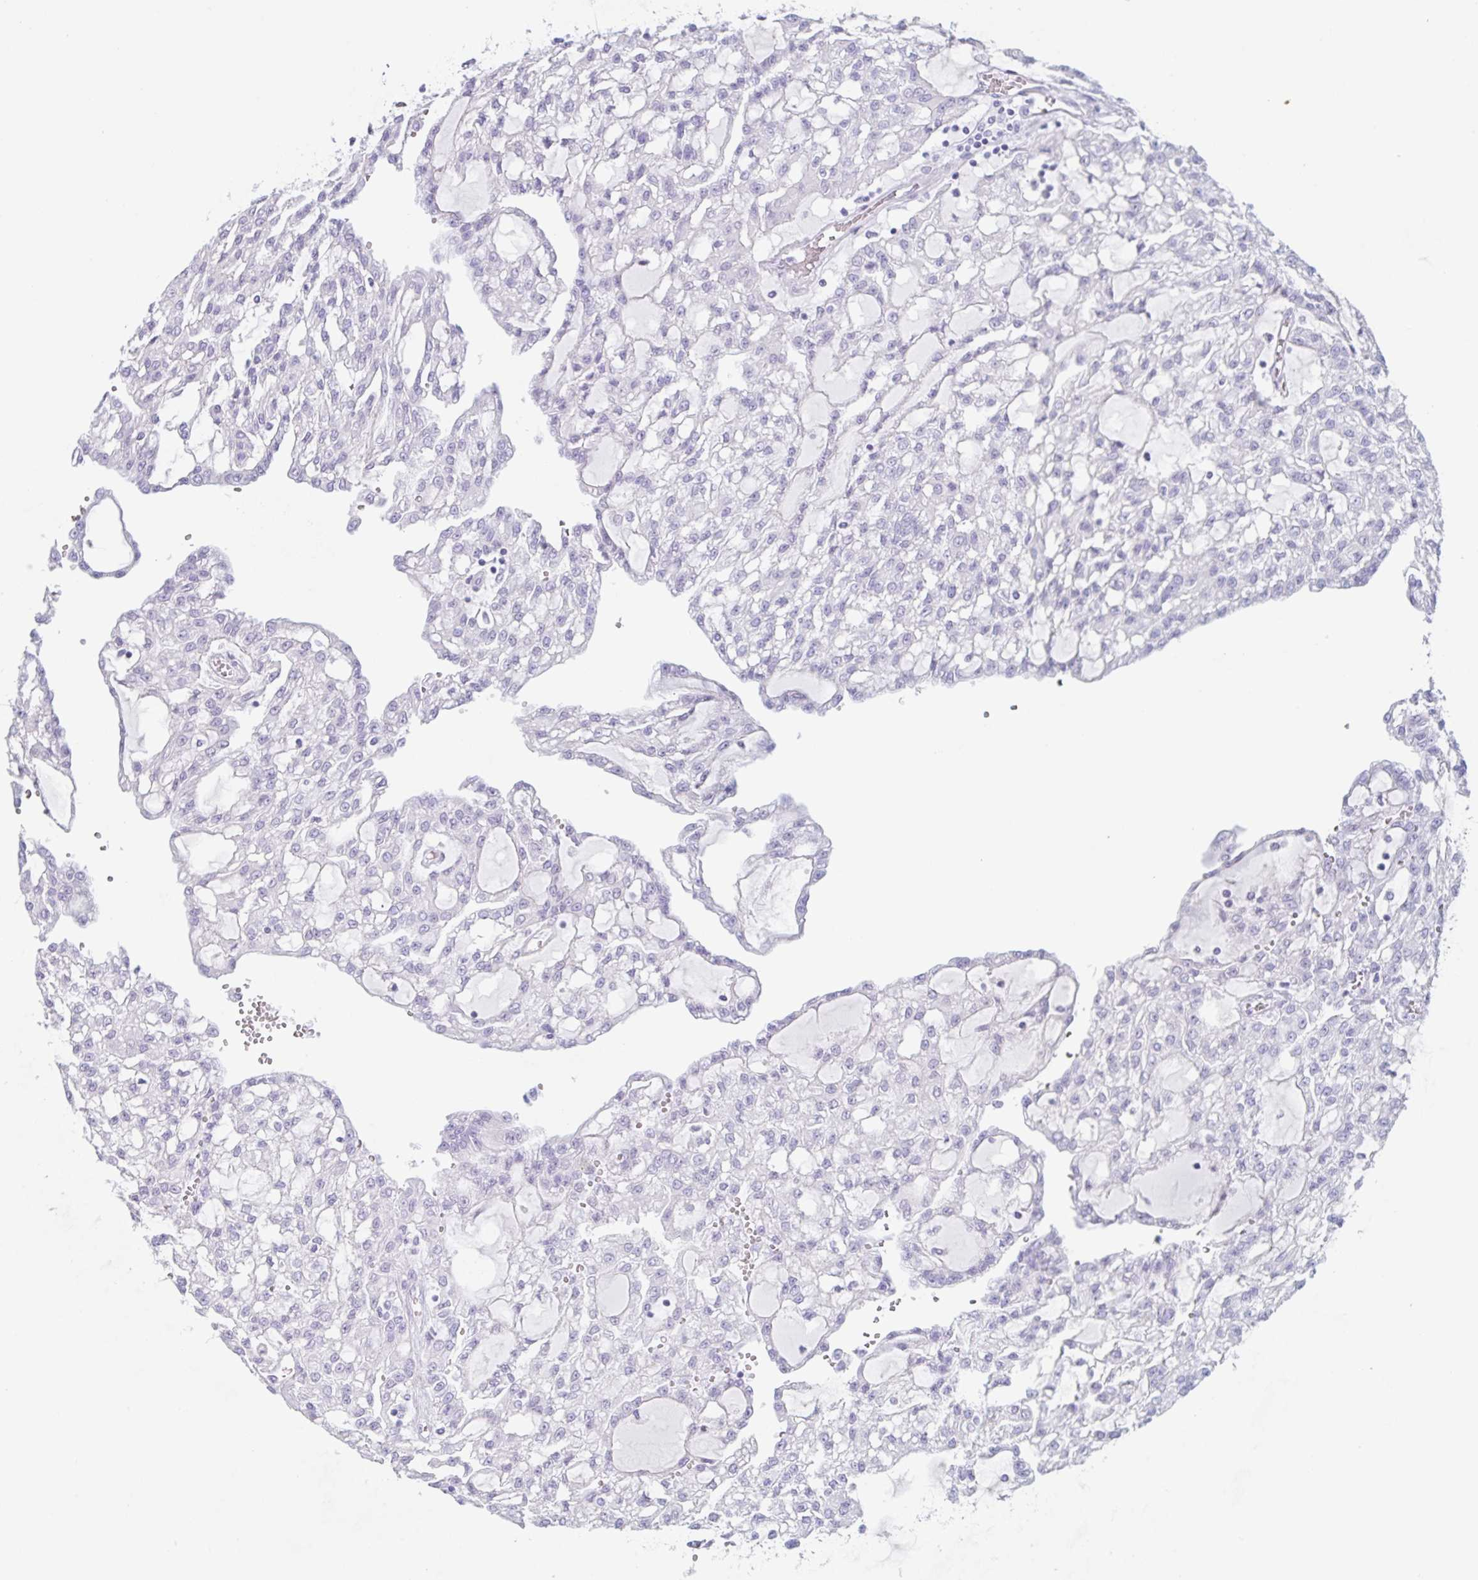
{"staining": {"intensity": "negative", "quantity": "none", "location": "none"}, "tissue": "renal cancer", "cell_type": "Tumor cells", "image_type": "cancer", "snomed": [{"axis": "morphology", "description": "Adenocarcinoma, NOS"}, {"axis": "topography", "description": "Kidney"}], "caption": "Tumor cells are negative for protein expression in human renal cancer (adenocarcinoma). The staining is performed using DAB (3,3'-diaminobenzidine) brown chromogen with nuclei counter-stained in using hematoxylin.", "gene": "MYH10", "patient": {"sex": "male", "age": 63}}